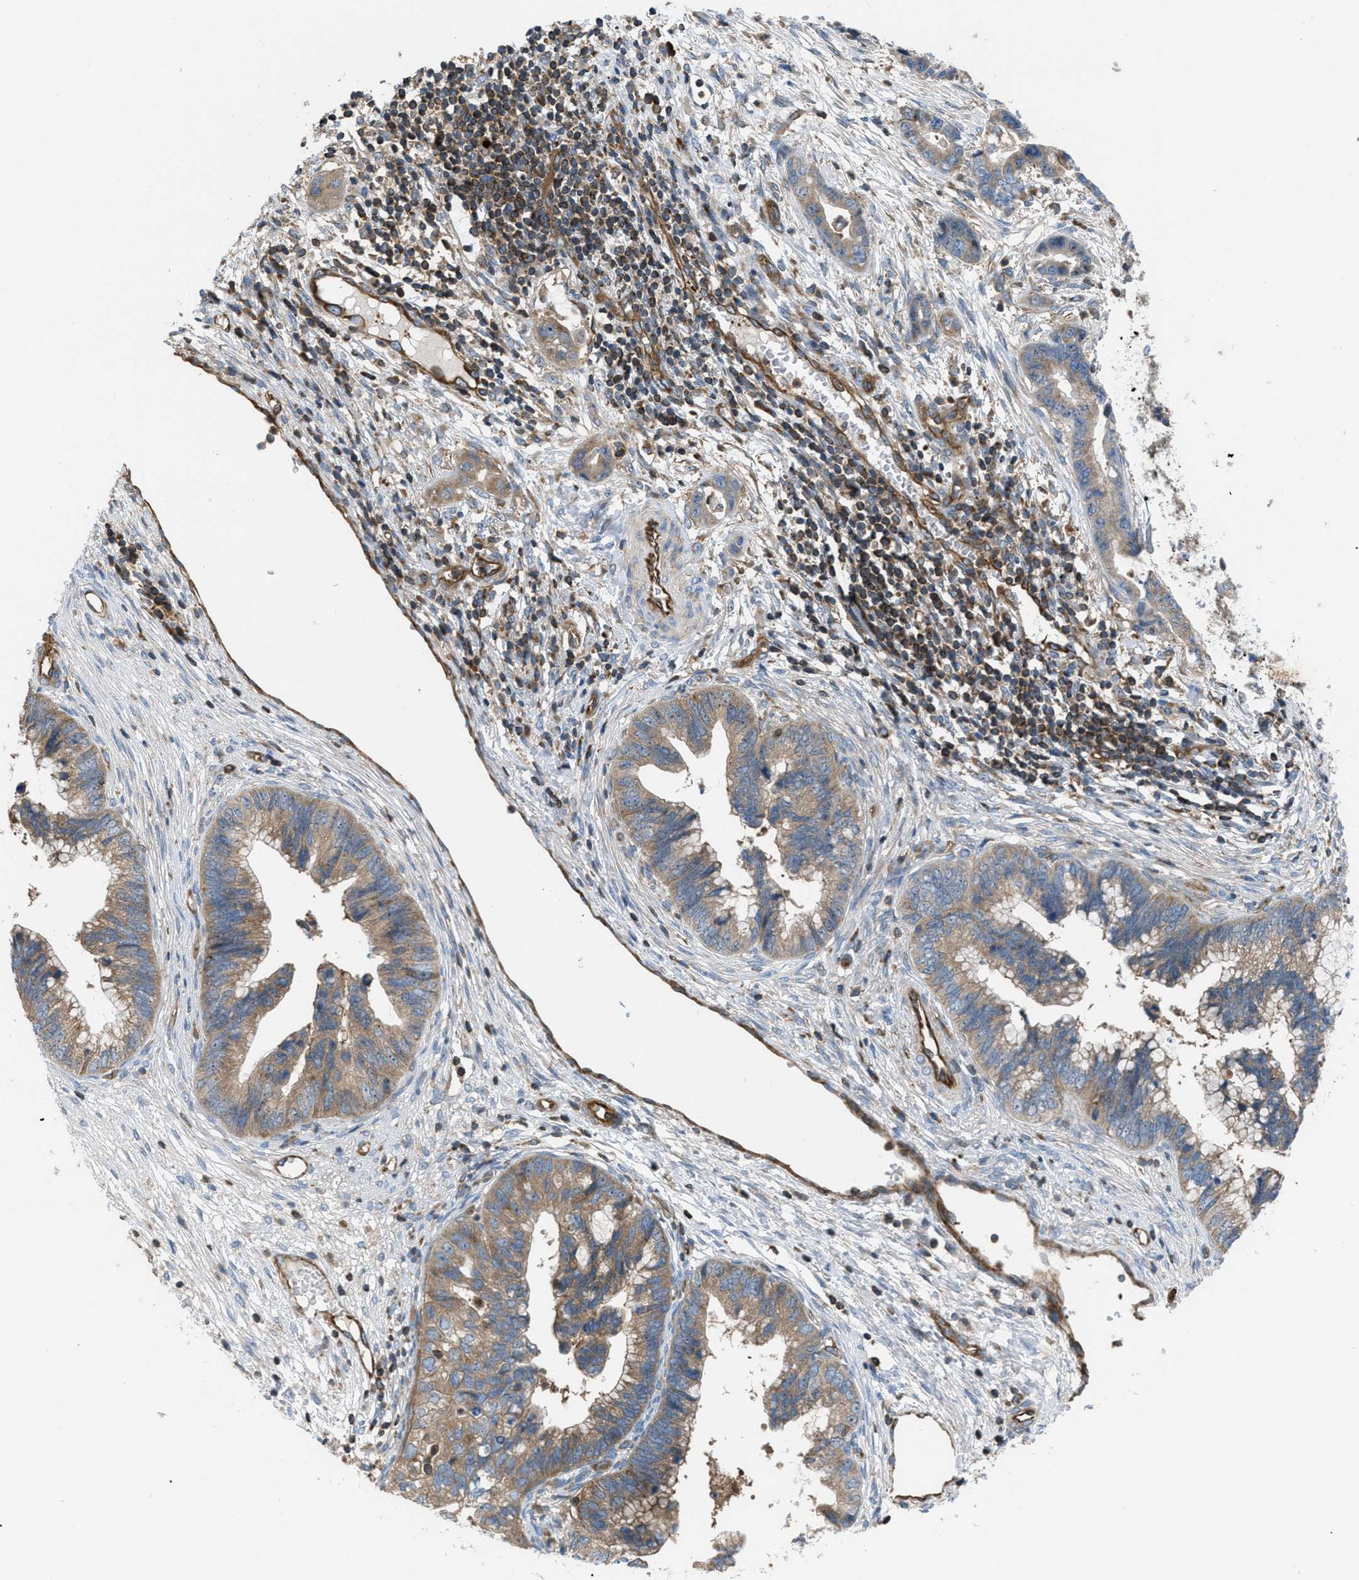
{"staining": {"intensity": "moderate", "quantity": ">75%", "location": "cytoplasmic/membranous"}, "tissue": "cervical cancer", "cell_type": "Tumor cells", "image_type": "cancer", "snomed": [{"axis": "morphology", "description": "Adenocarcinoma, NOS"}, {"axis": "topography", "description": "Cervix"}], "caption": "The photomicrograph displays a brown stain indicating the presence of a protein in the cytoplasmic/membranous of tumor cells in cervical cancer.", "gene": "ATP2A3", "patient": {"sex": "female", "age": 44}}